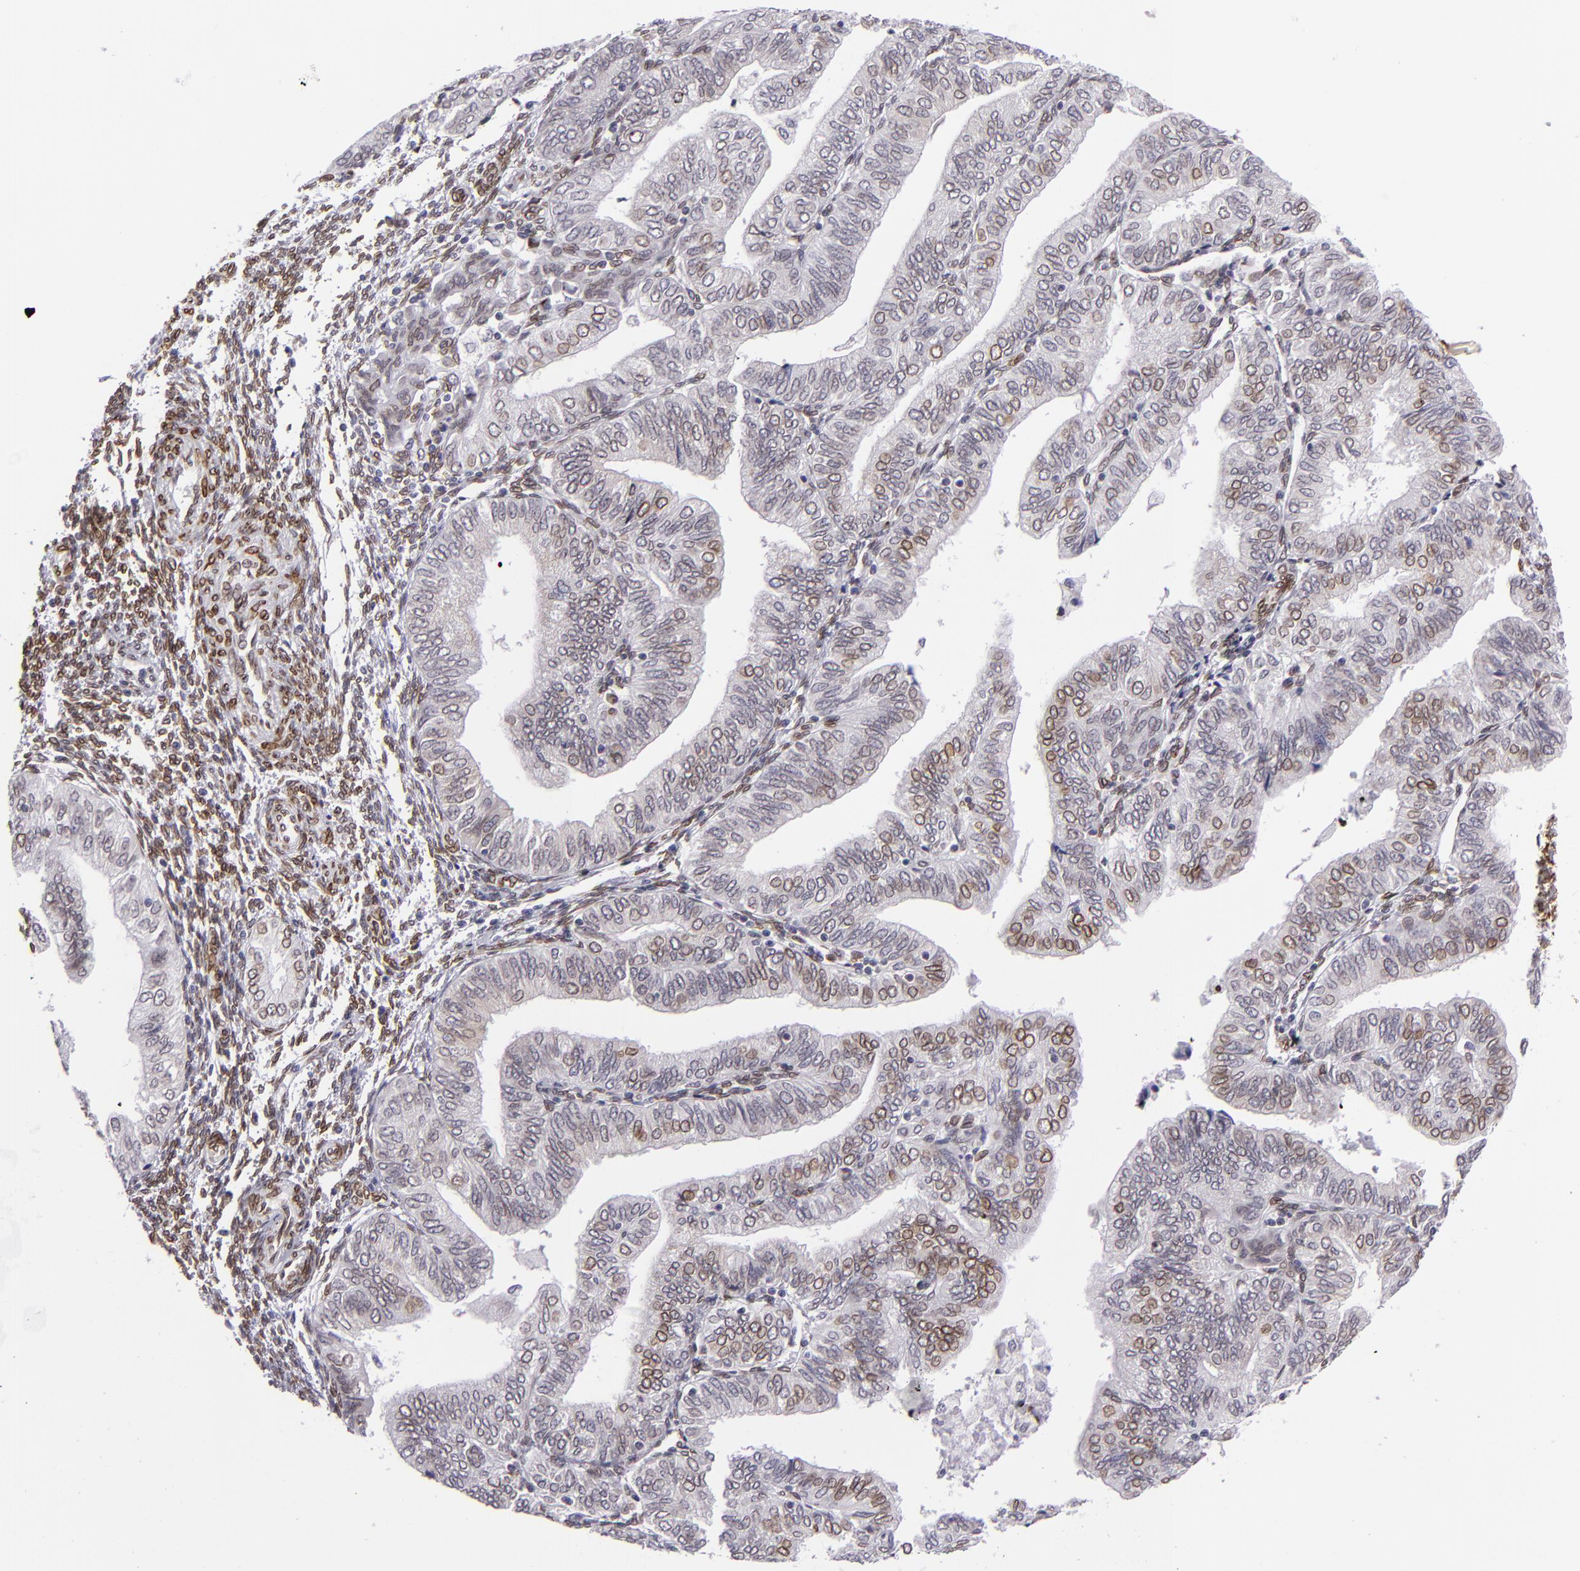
{"staining": {"intensity": "weak", "quantity": "<25%", "location": "nuclear"}, "tissue": "endometrial cancer", "cell_type": "Tumor cells", "image_type": "cancer", "snomed": [{"axis": "morphology", "description": "Adenocarcinoma, NOS"}, {"axis": "topography", "description": "Endometrium"}], "caption": "Photomicrograph shows no protein expression in tumor cells of endometrial cancer (adenocarcinoma) tissue.", "gene": "EMD", "patient": {"sex": "female", "age": 51}}